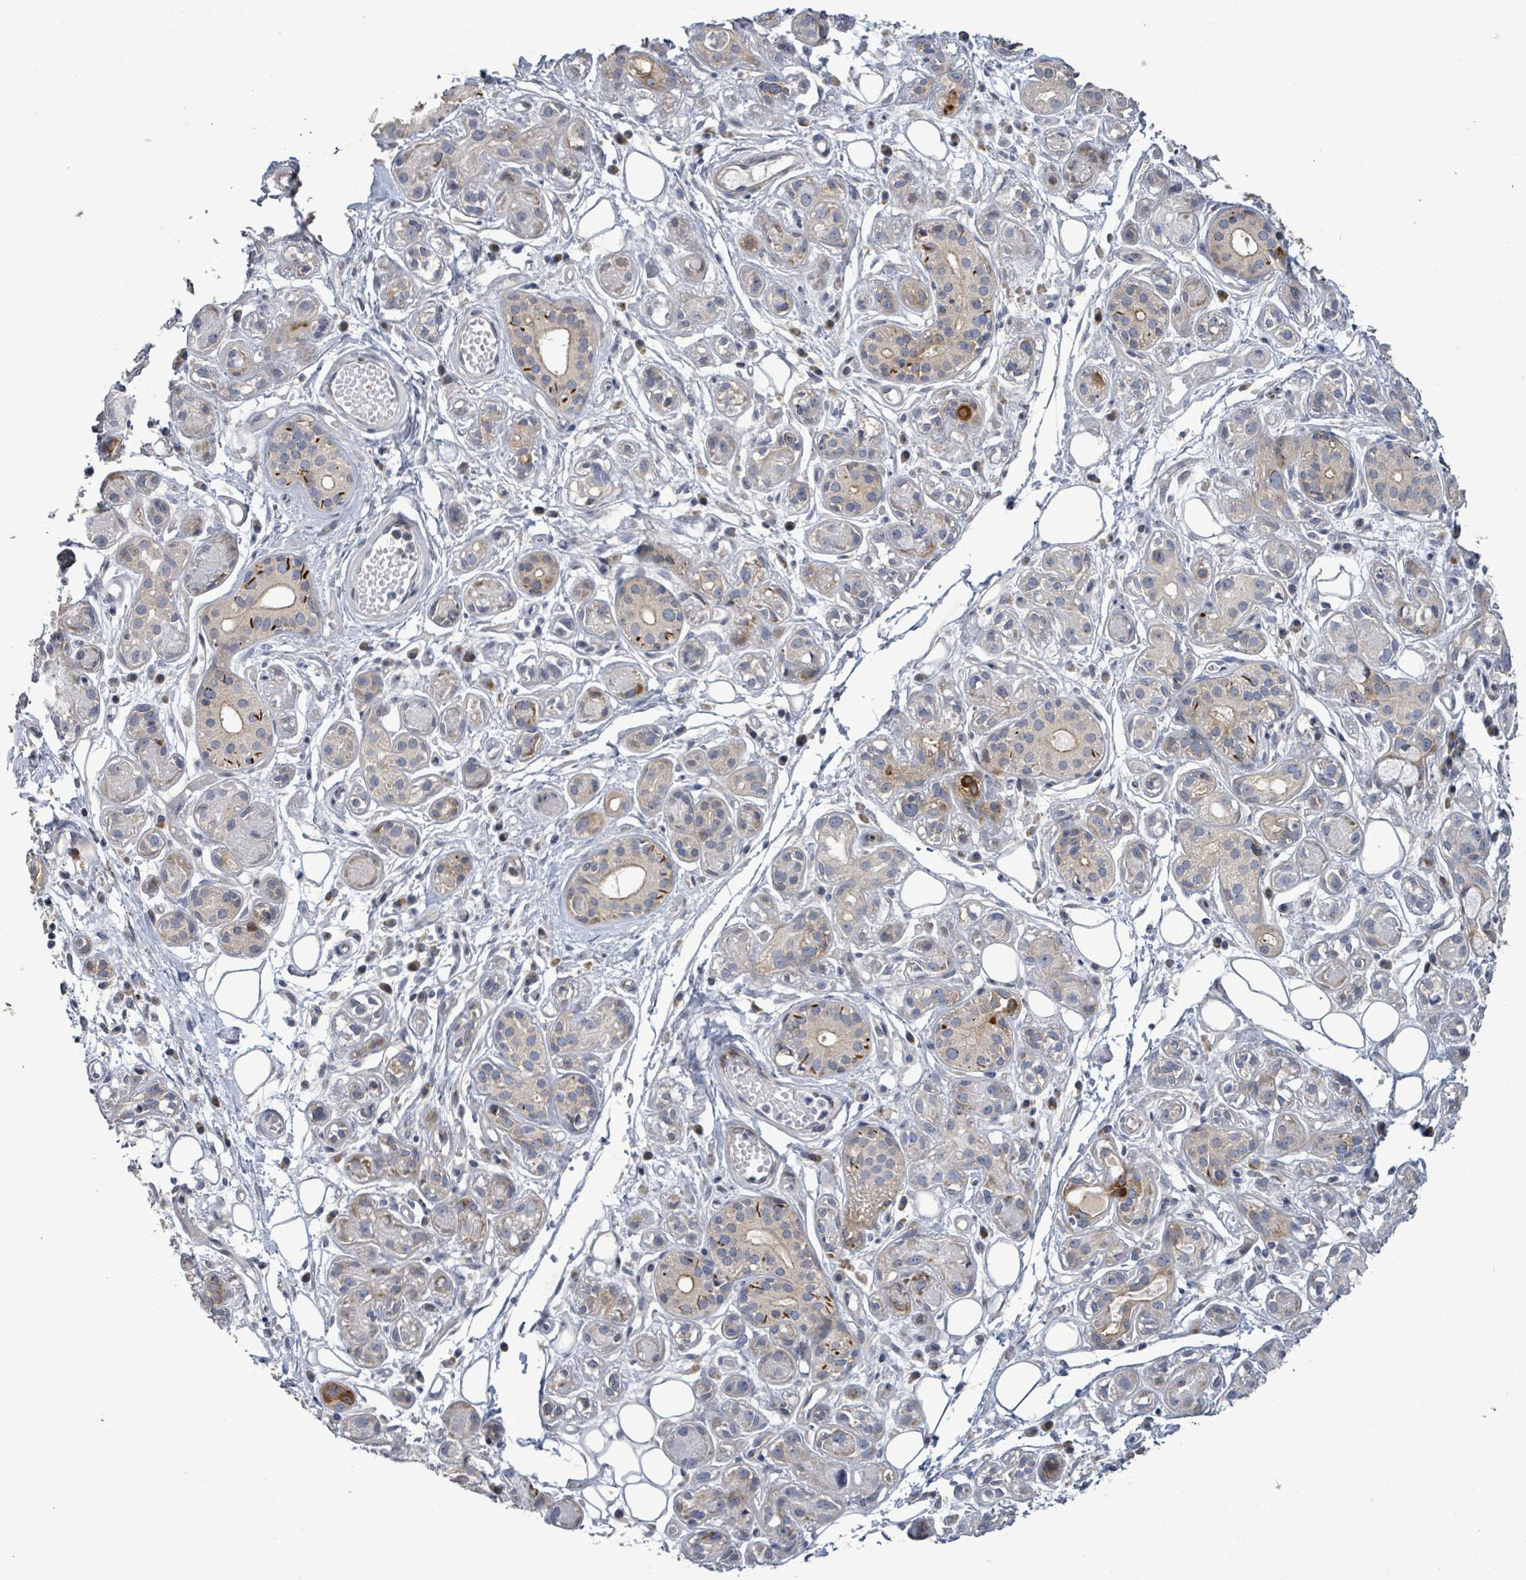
{"staining": {"intensity": "strong", "quantity": "<25%", "location": "cytoplasmic/membranous"}, "tissue": "salivary gland", "cell_type": "Glandular cells", "image_type": "normal", "snomed": [{"axis": "morphology", "description": "Normal tissue, NOS"}, {"axis": "topography", "description": "Salivary gland"}], "caption": "Strong cytoplasmic/membranous expression is identified in about <25% of glandular cells in unremarkable salivary gland.", "gene": "LILRA4", "patient": {"sex": "male", "age": 54}}